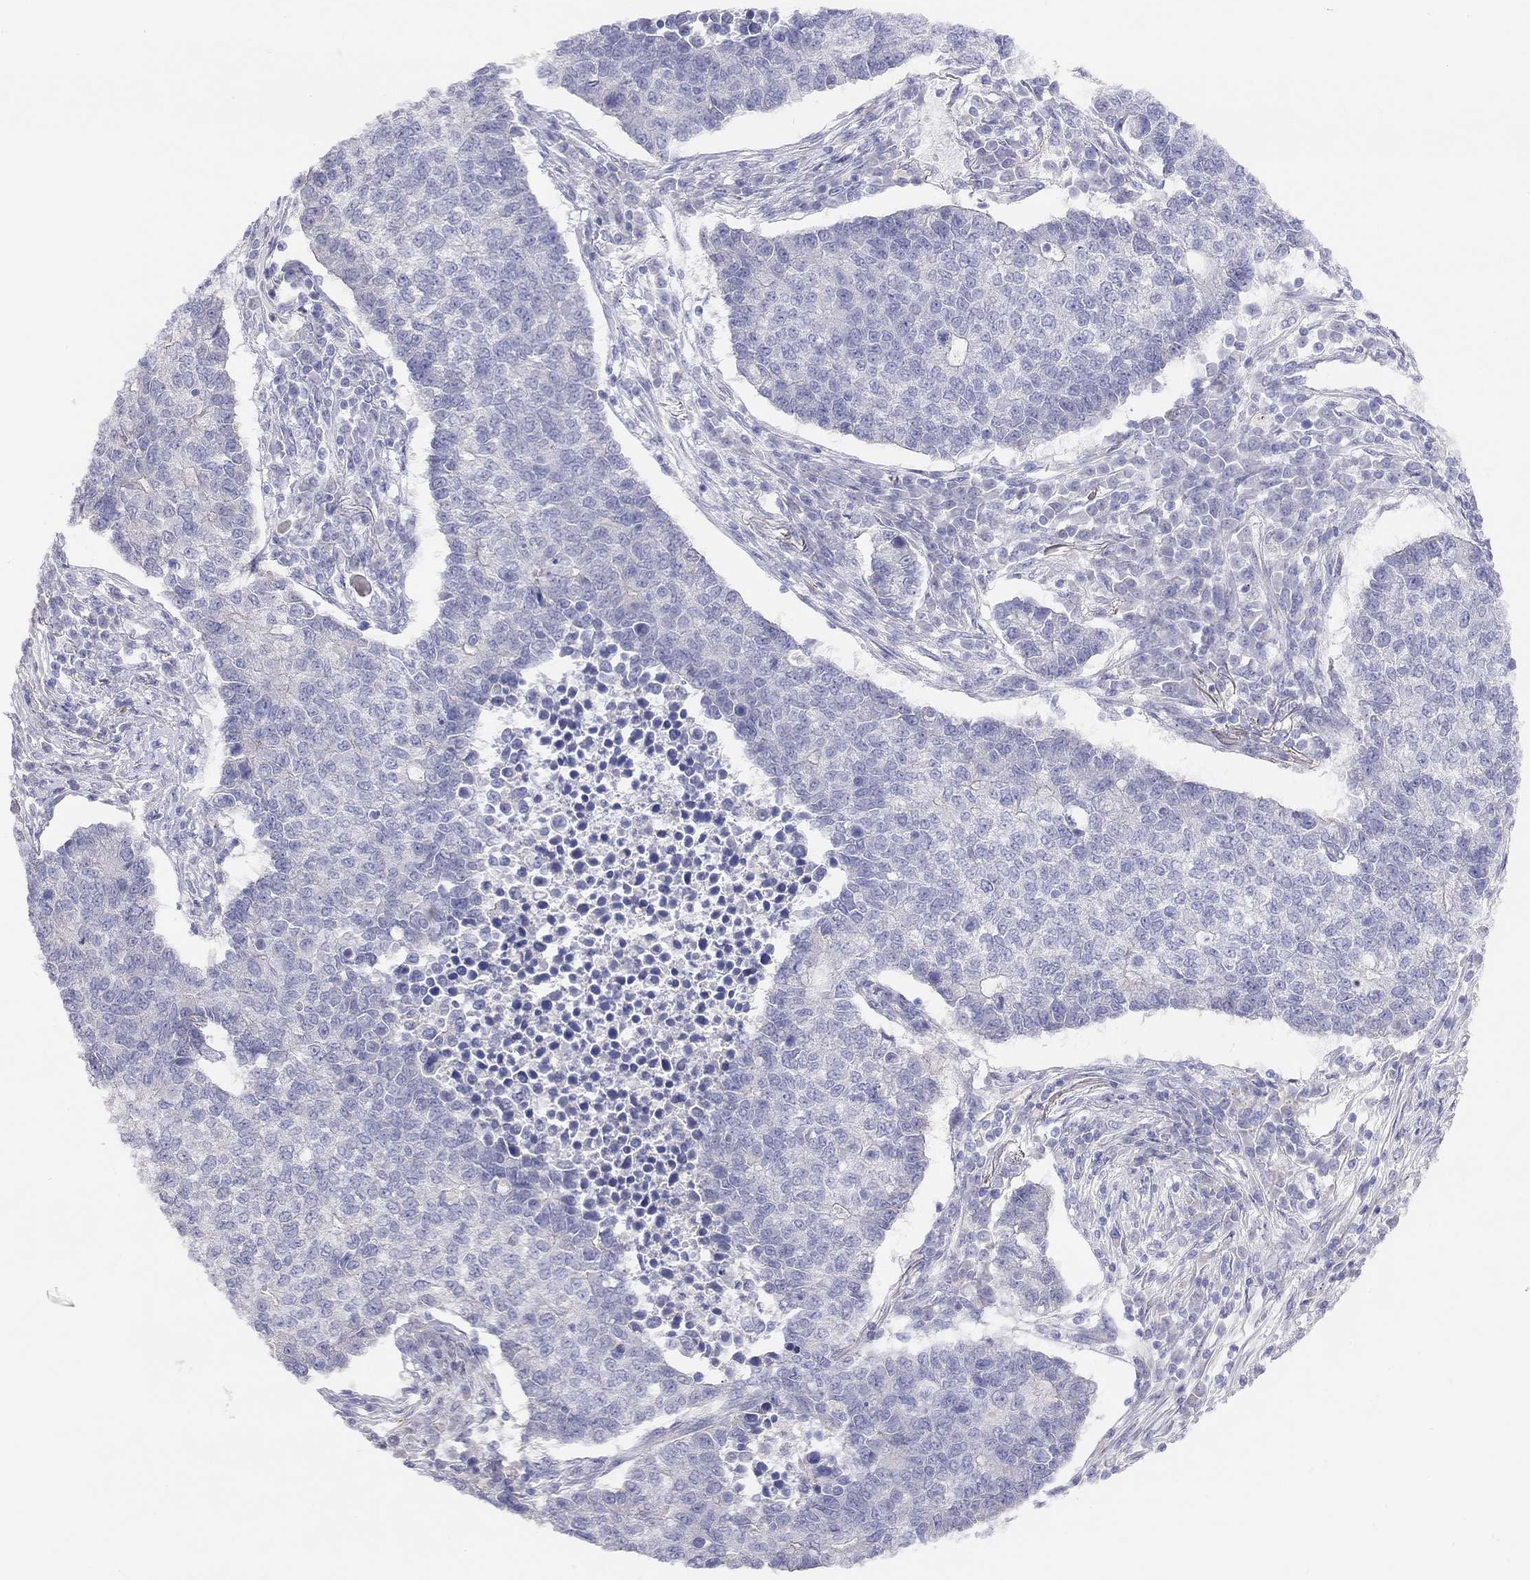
{"staining": {"intensity": "negative", "quantity": "none", "location": "none"}, "tissue": "lung cancer", "cell_type": "Tumor cells", "image_type": "cancer", "snomed": [{"axis": "morphology", "description": "Adenocarcinoma, NOS"}, {"axis": "topography", "description": "Lung"}], "caption": "Immunohistochemical staining of lung cancer (adenocarcinoma) shows no significant staining in tumor cells.", "gene": "MGAT4C", "patient": {"sex": "male", "age": 57}}